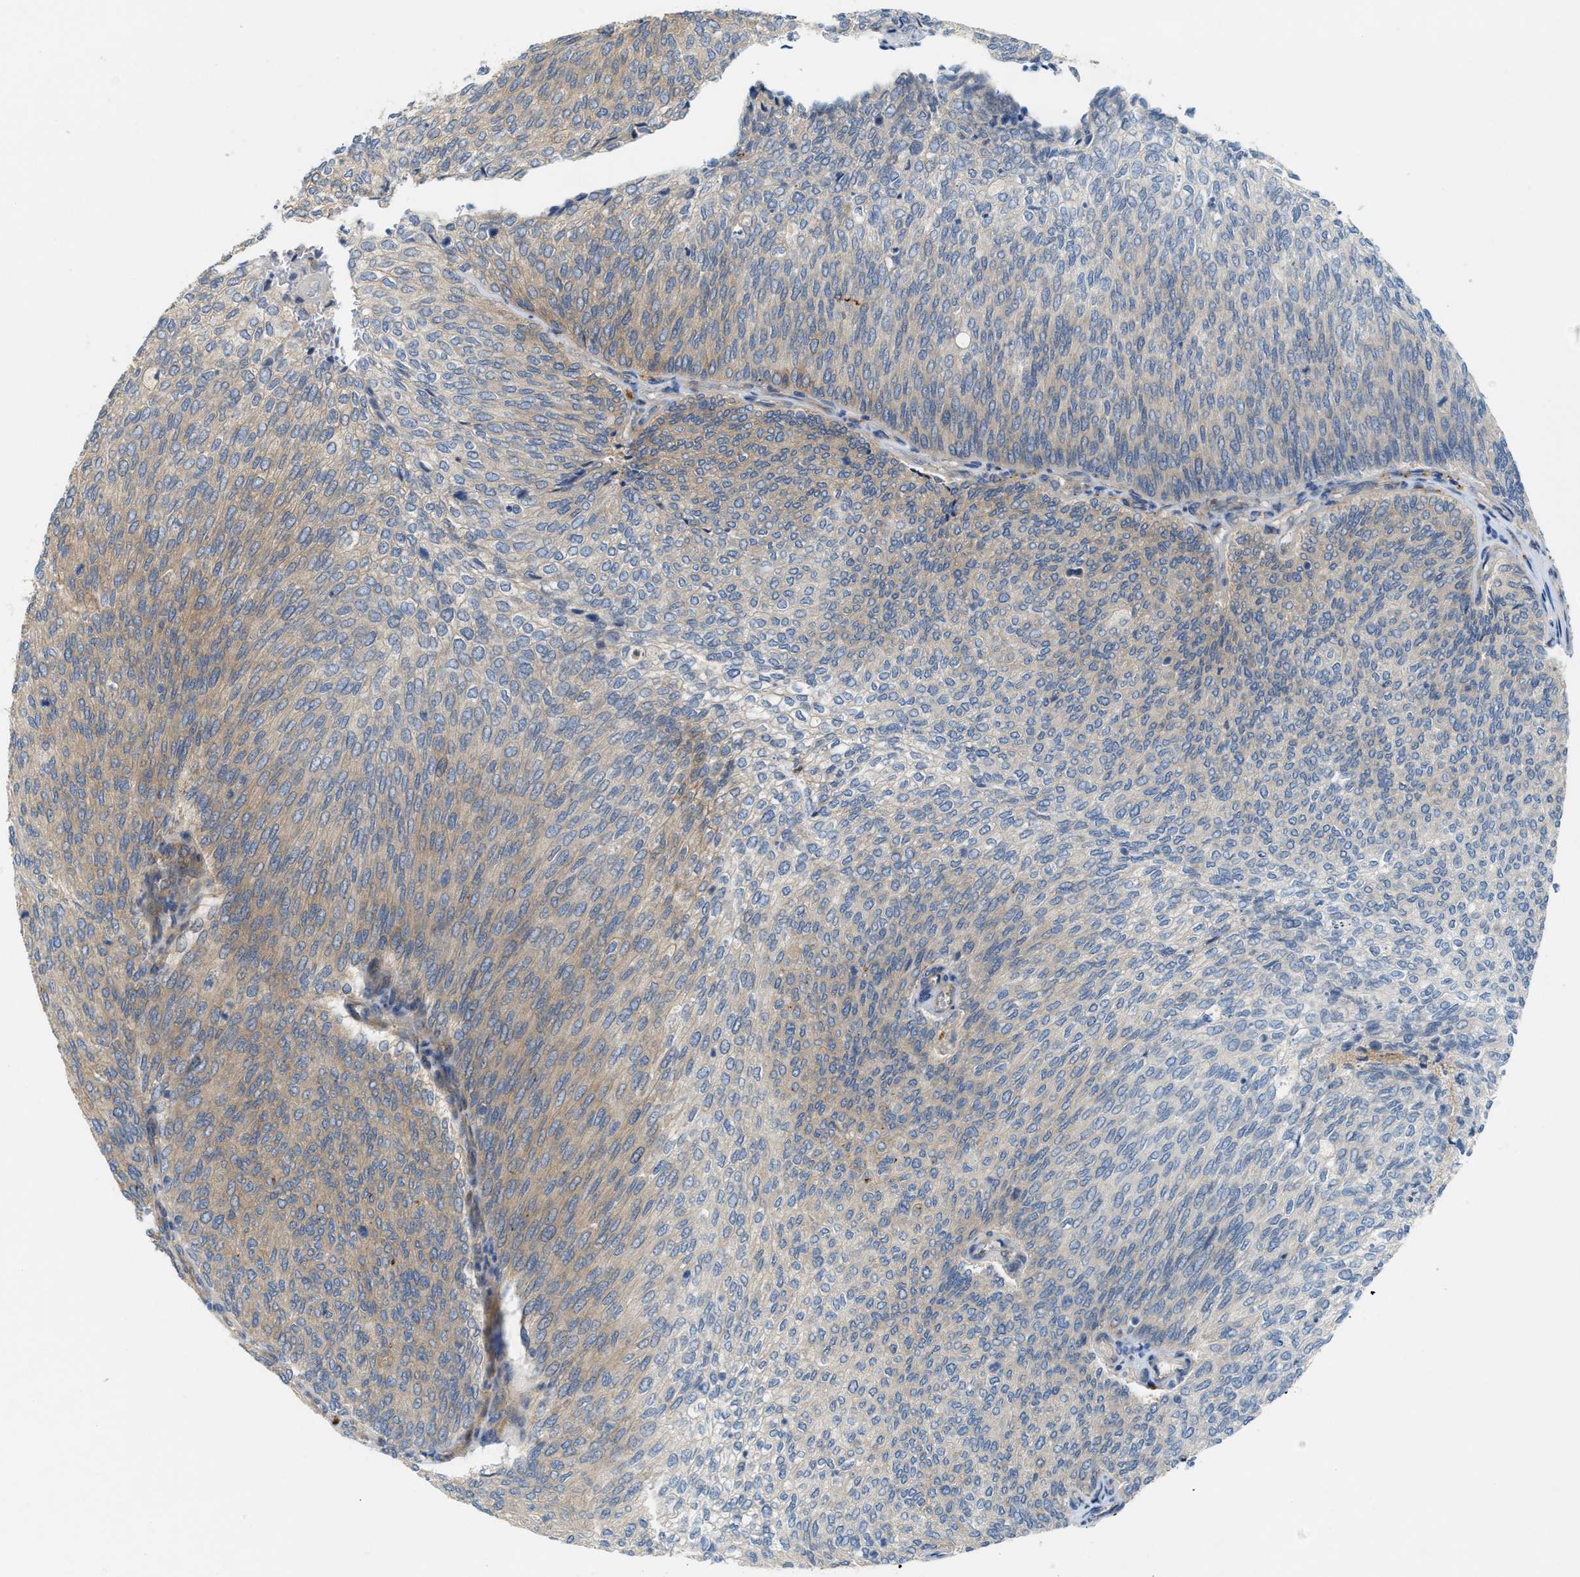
{"staining": {"intensity": "moderate", "quantity": "25%-75%", "location": "cytoplasmic/membranous"}, "tissue": "urothelial cancer", "cell_type": "Tumor cells", "image_type": "cancer", "snomed": [{"axis": "morphology", "description": "Urothelial carcinoma, Low grade"}, {"axis": "topography", "description": "Urinary bladder"}], "caption": "The photomicrograph demonstrates immunohistochemical staining of low-grade urothelial carcinoma. There is moderate cytoplasmic/membranous staining is identified in about 25%-75% of tumor cells. Using DAB (3,3'-diaminobenzidine) (brown) and hematoxylin (blue) stains, captured at high magnification using brightfield microscopy.", "gene": "KLHDC10", "patient": {"sex": "female", "age": 79}}